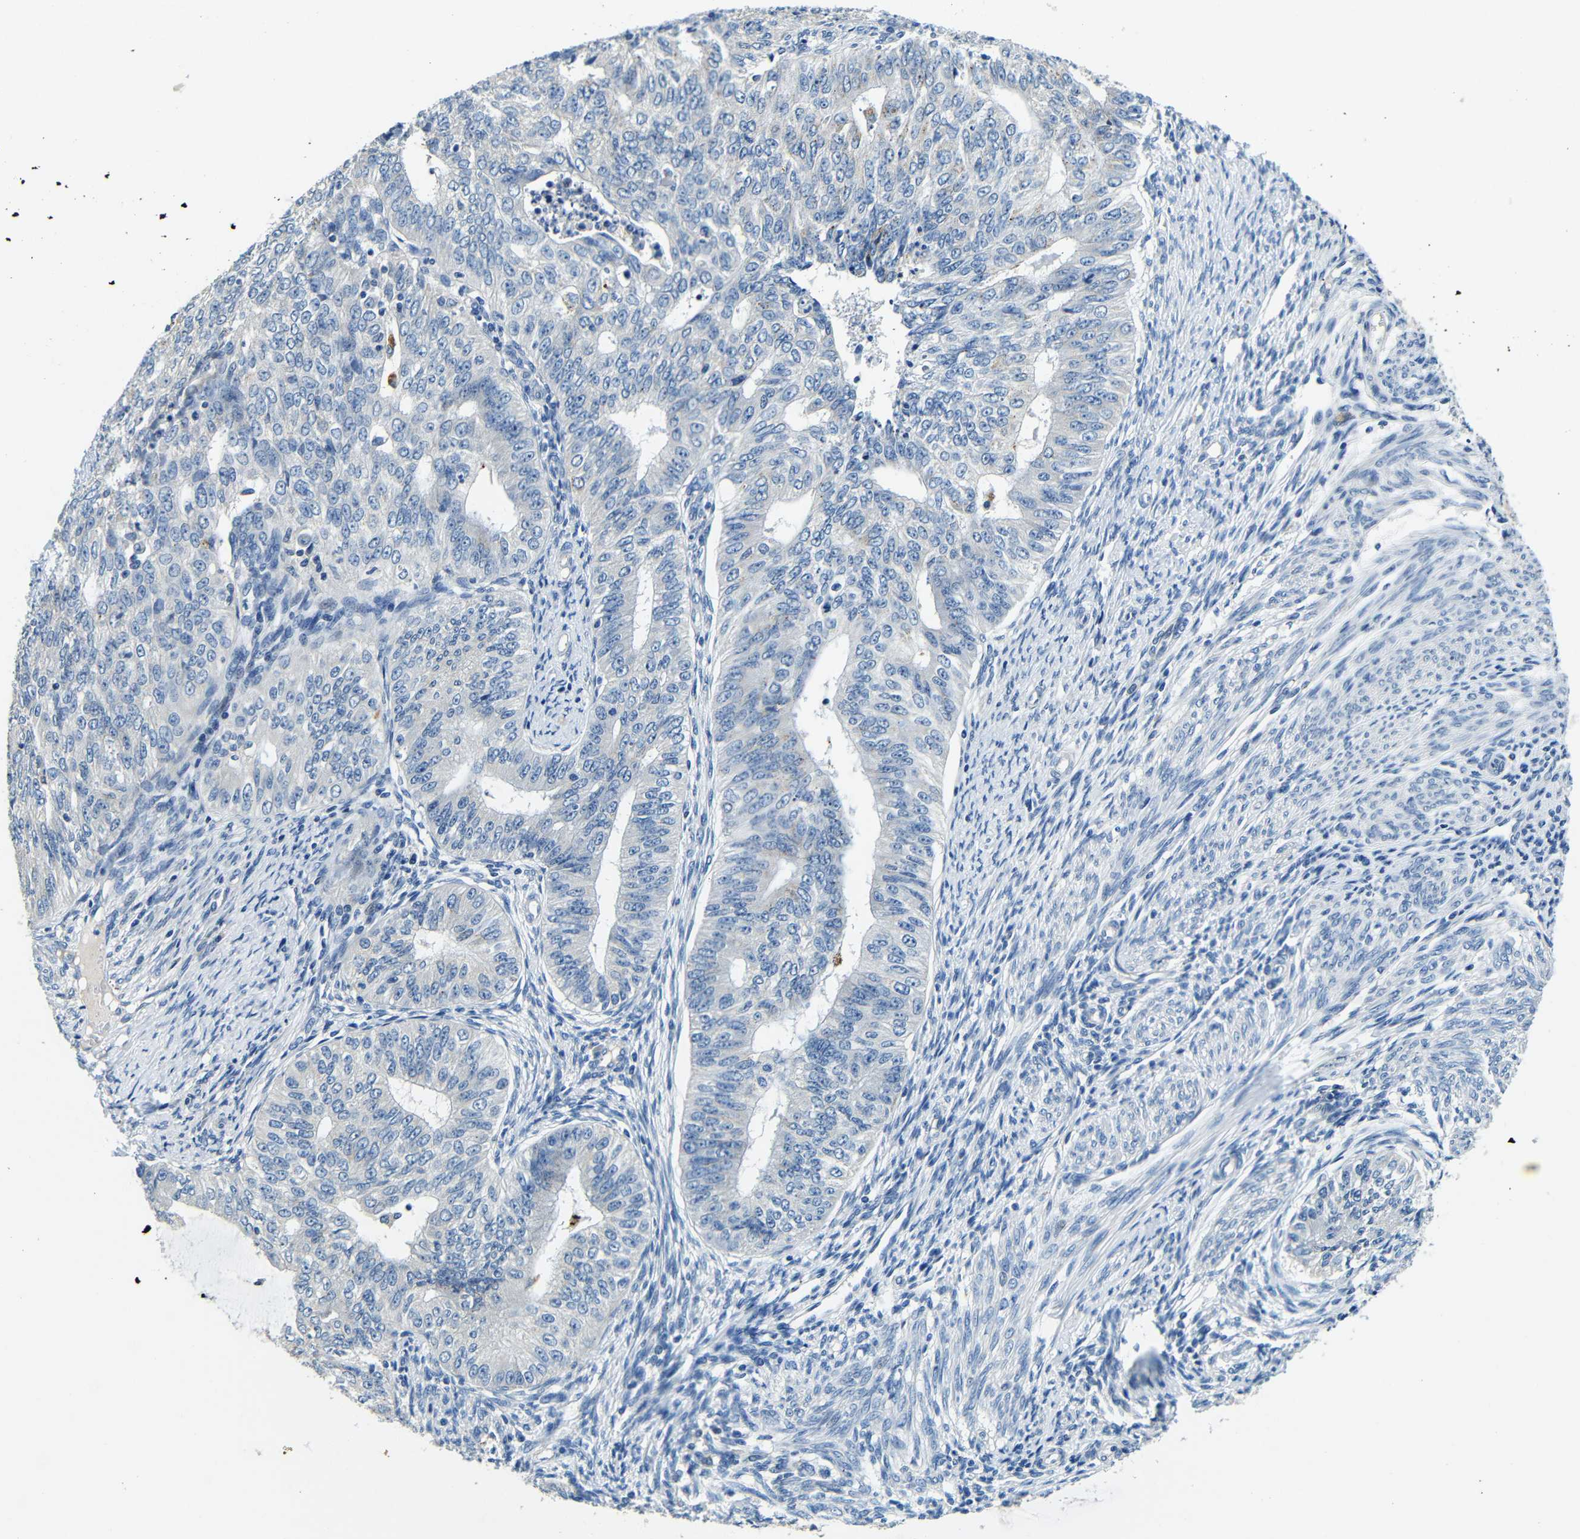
{"staining": {"intensity": "negative", "quantity": "none", "location": "none"}, "tissue": "endometrial cancer", "cell_type": "Tumor cells", "image_type": "cancer", "snomed": [{"axis": "morphology", "description": "Adenocarcinoma, NOS"}, {"axis": "topography", "description": "Endometrium"}], "caption": "This is a micrograph of IHC staining of endometrial cancer, which shows no positivity in tumor cells.", "gene": "FMO5", "patient": {"sex": "female", "age": 32}}